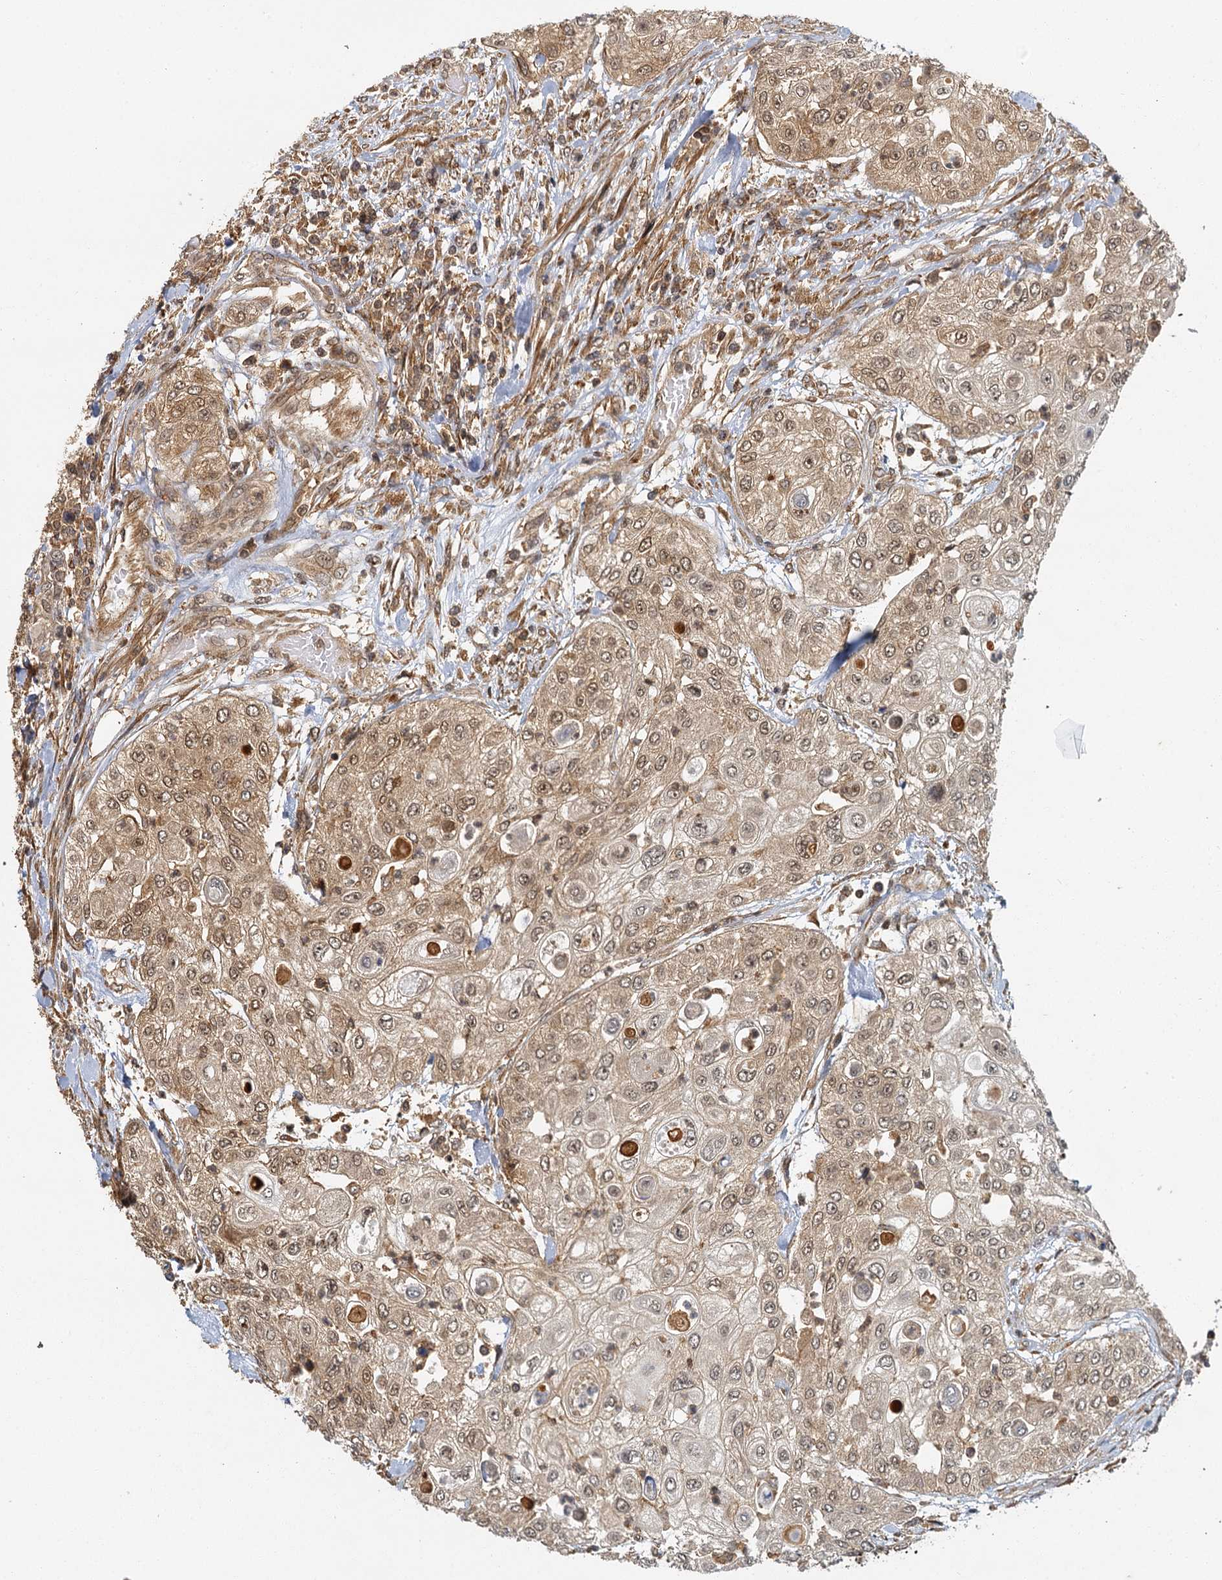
{"staining": {"intensity": "weak", "quantity": "25%-75%", "location": "cytoplasmic/membranous,nuclear"}, "tissue": "urothelial cancer", "cell_type": "Tumor cells", "image_type": "cancer", "snomed": [{"axis": "morphology", "description": "Urothelial carcinoma, High grade"}, {"axis": "topography", "description": "Urinary bladder"}], "caption": "Immunohistochemistry (IHC) image of neoplastic tissue: human urothelial carcinoma (high-grade) stained using immunohistochemistry (IHC) displays low levels of weak protein expression localized specifically in the cytoplasmic/membranous and nuclear of tumor cells, appearing as a cytoplasmic/membranous and nuclear brown color.", "gene": "ZNF549", "patient": {"sex": "female", "age": 79}}